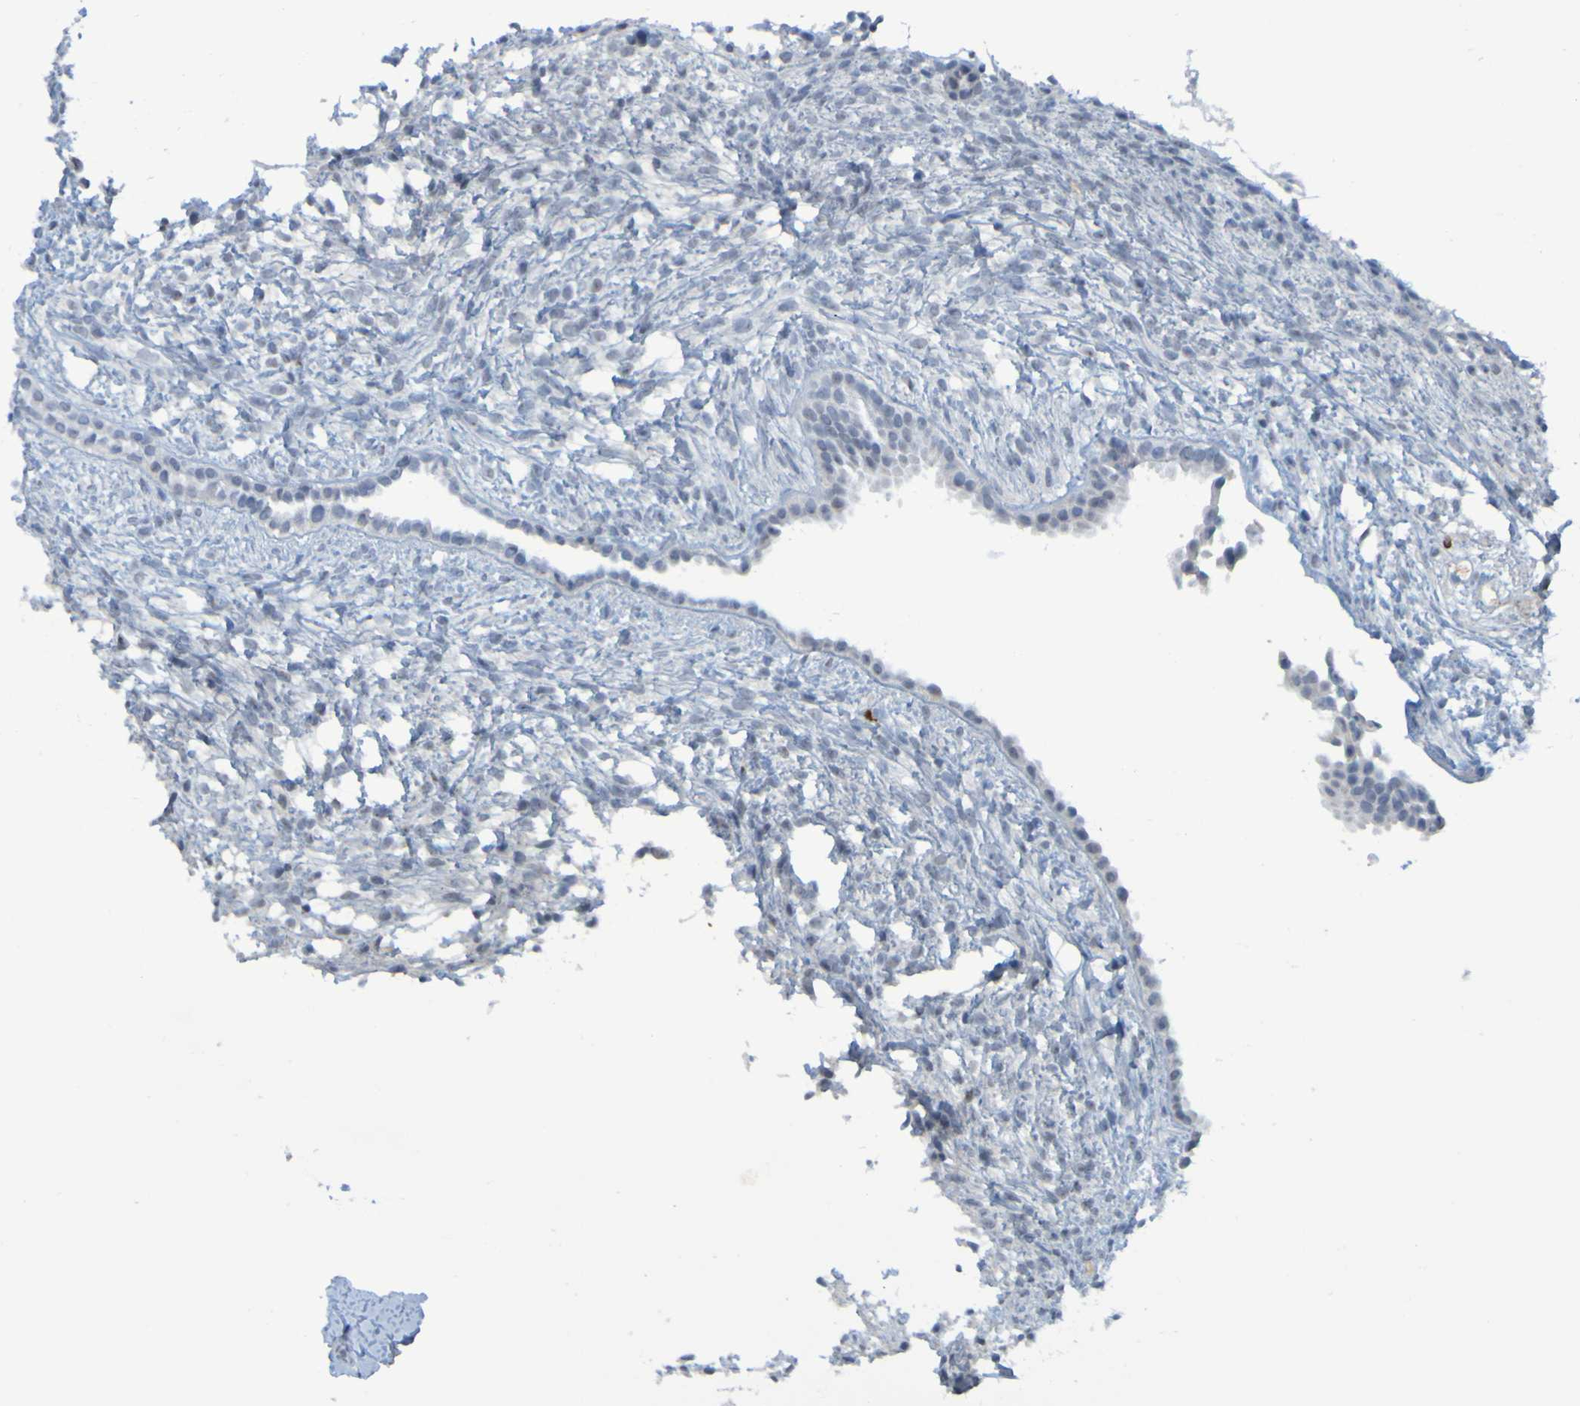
{"staining": {"intensity": "negative", "quantity": "none", "location": "none"}, "tissue": "ovary", "cell_type": "Follicle cells", "image_type": "normal", "snomed": [{"axis": "morphology", "description": "Normal tissue, NOS"}, {"axis": "morphology", "description": "Cyst, NOS"}, {"axis": "topography", "description": "Ovary"}], "caption": "DAB immunohistochemical staining of normal ovary reveals no significant expression in follicle cells.", "gene": "USP36", "patient": {"sex": "female", "age": 18}}